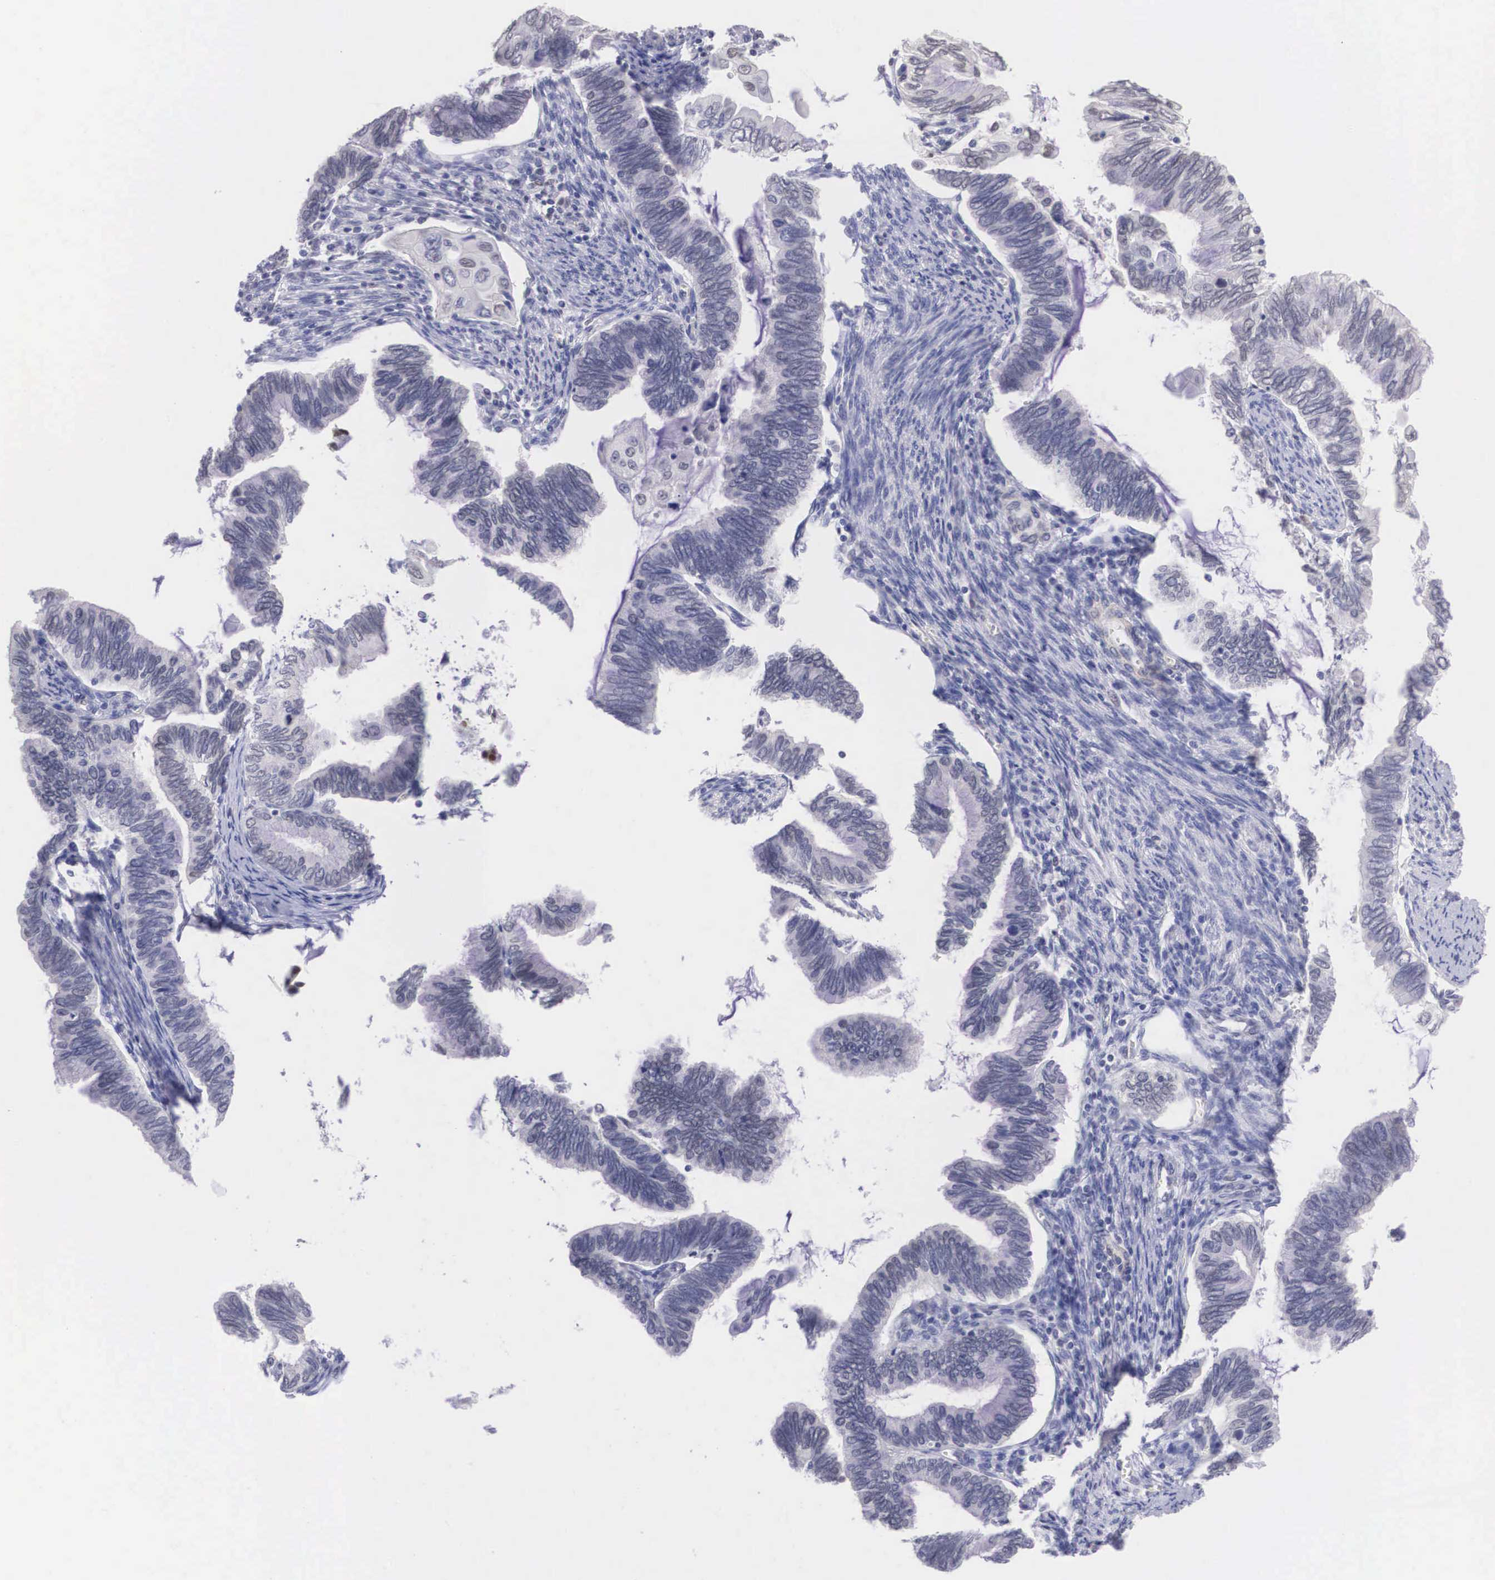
{"staining": {"intensity": "negative", "quantity": "none", "location": "none"}, "tissue": "cervical cancer", "cell_type": "Tumor cells", "image_type": "cancer", "snomed": [{"axis": "morphology", "description": "Adenocarcinoma, NOS"}, {"axis": "topography", "description": "Cervix"}], "caption": "Tumor cells show no significant protein expression in cervical cancer.", "gene": "ETV6", "patient": {"sex": "female", "age": 49}}